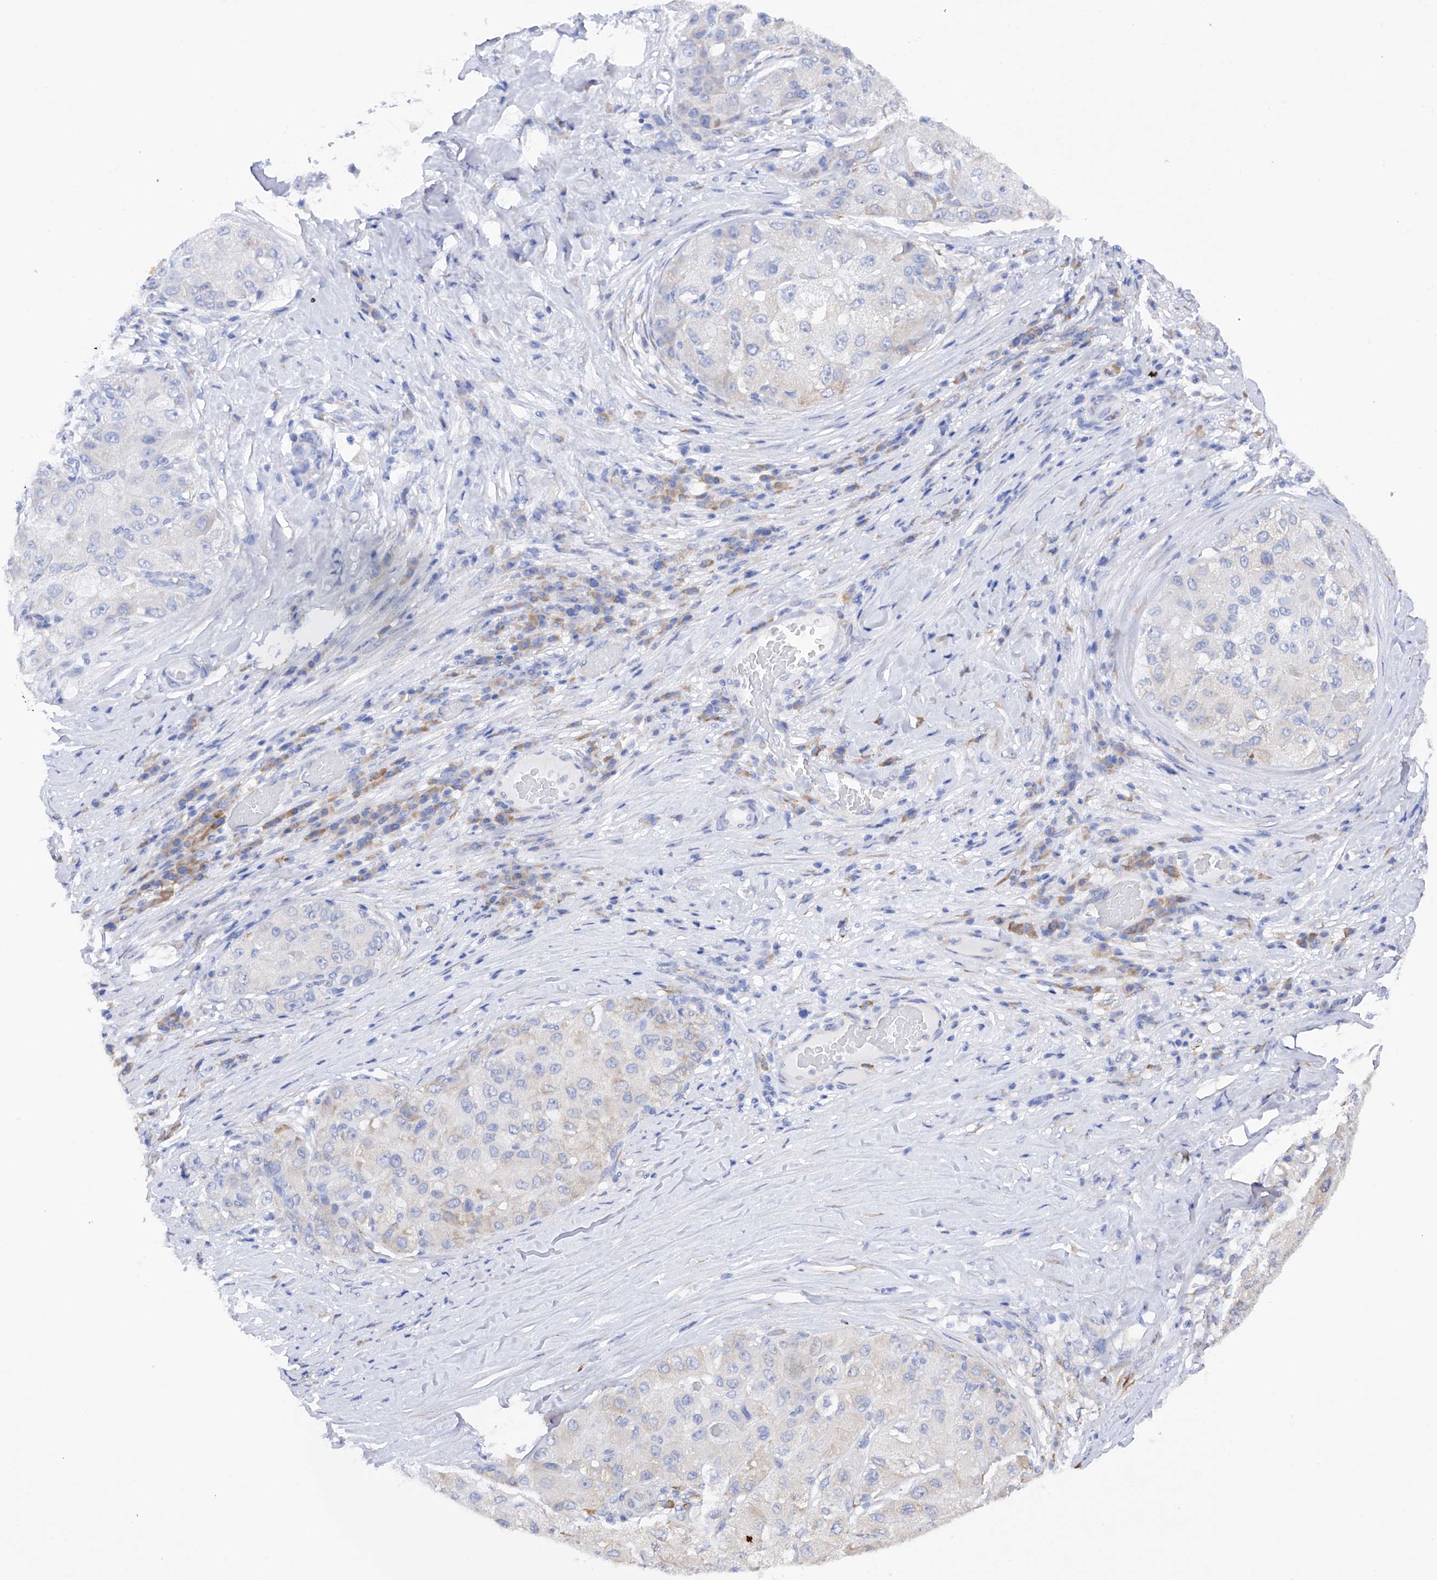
{"staining": {"intensity": "negative", "quantity": "none", "location": "none"}, "tissue": "liver cancer", "cell_type": "Tumor cells", "image_type": "cancer", "snomed": [{"axis": "morphology", "description": "Carcinoma, Hepatocellular, NOS"}, {"axis": "topography", "description": "Liver"}], "caption": "Hepatocellular carcinoma (liver) stained for a protein using immunohistochemistry reveals no staining tumor cells.", "gene": "PDIA5", "patient": {"sex": "male", "age": 80}}